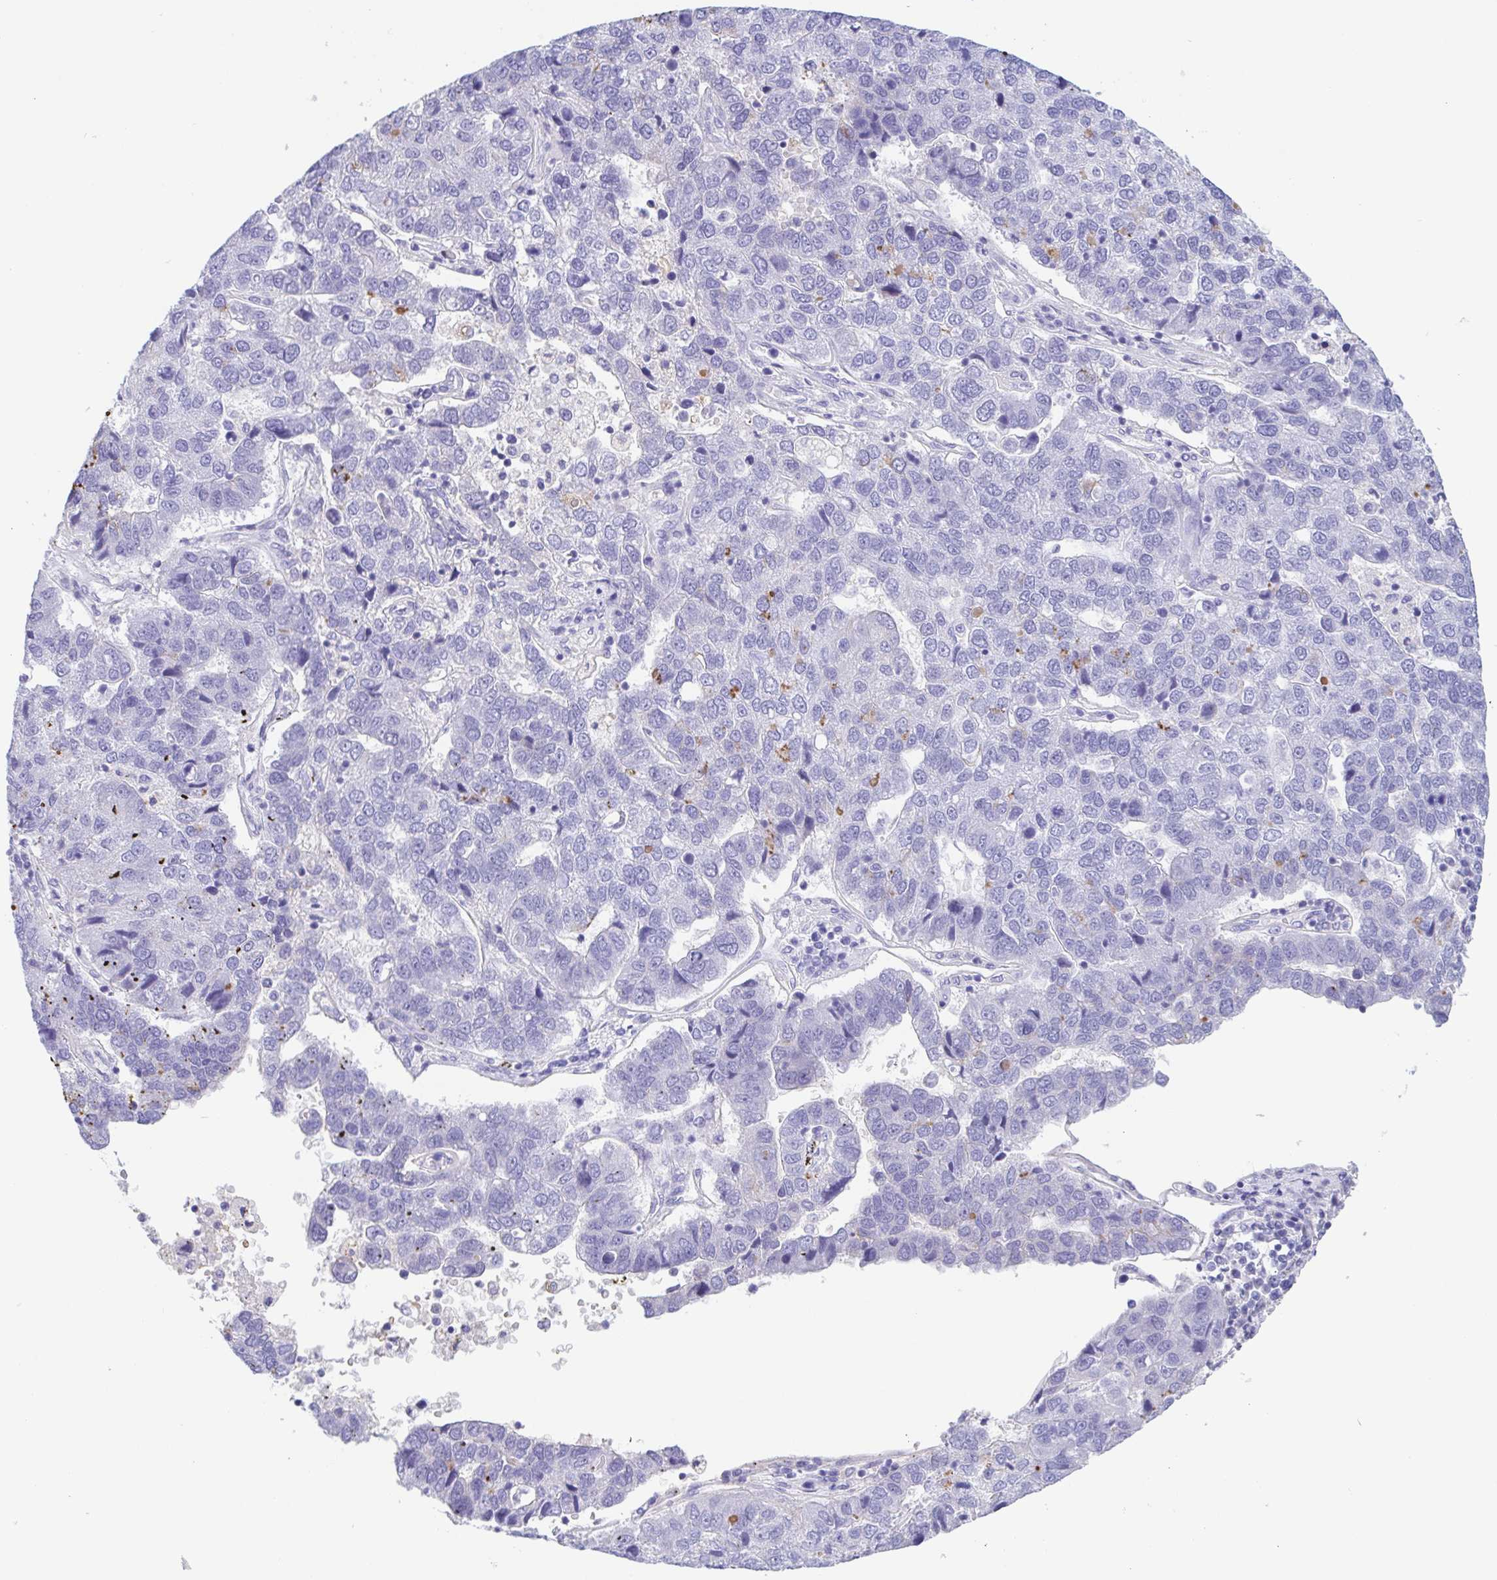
{"staining": {"intensity": "negative", "quantity": "none", "location": "none"}, "tissue": "pancreatic cancer", "cell_type": "Tumor cells", "image_type": "cancer", "snomed": [{"axis": "morphology", "description": "Adenocarcinoma, NOS"}, {"axis": "topography", "description": "Pancreas"}], "caption": "A high-resolution micrograph shows immunohistochemistry staining of pancreatic adenocarcinoma, which displays no significant expression in tumor cells.", "gene": "TREH", "patient": {"sex": "female", "age": 61}}